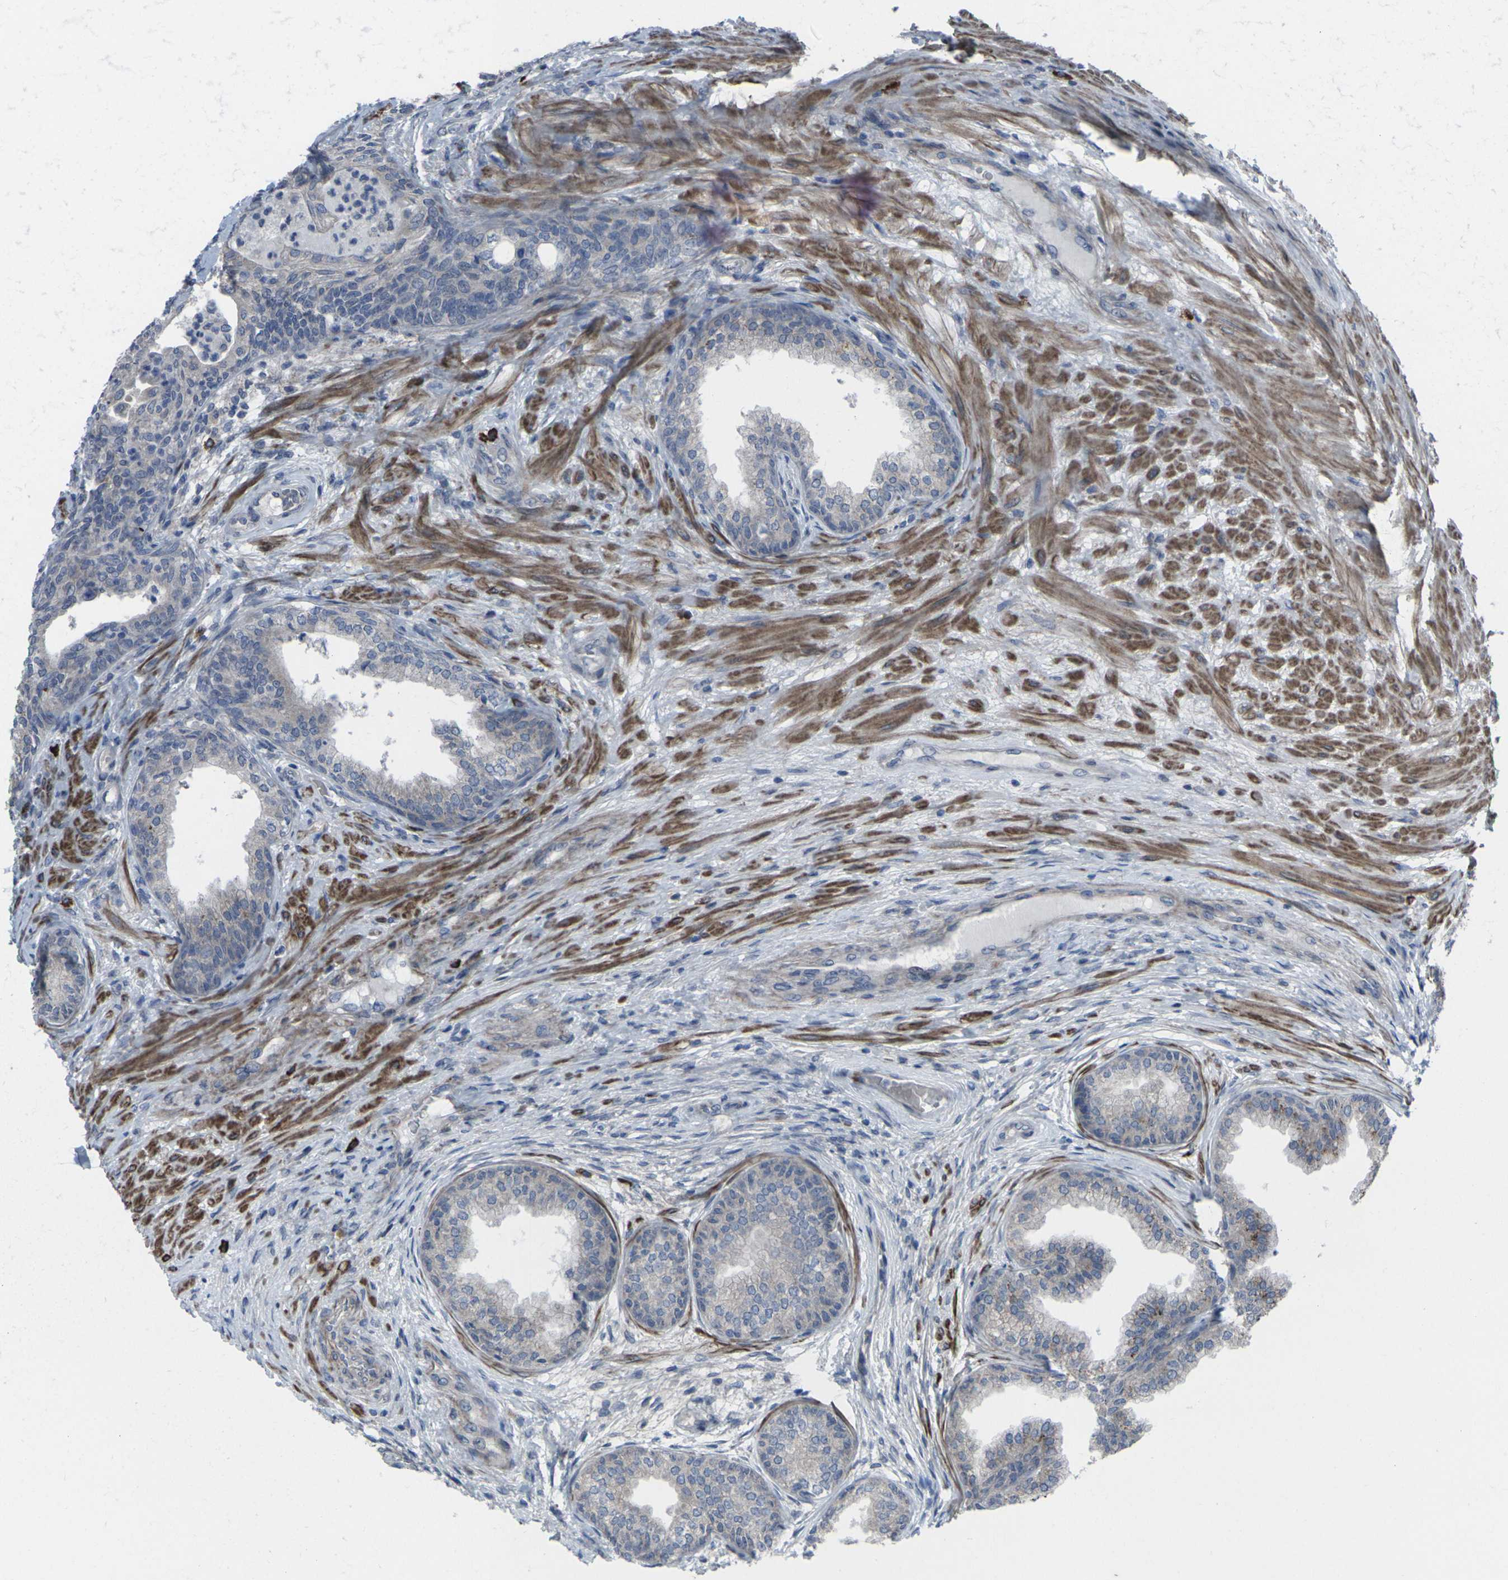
{"staining": {"intensity": "weak", "quantity": ">75%", "location": "cytoplasmic/membranous"}, "tissue": "prostate", "cell_type": "Glandular cells", "image_type": "normal", "snomed": [{"axis": "morphology", "description": "Normal tissue, NOS"}, {"axis": "topography", "description": "Prostate"}], "caption": "Brown immunohistochemical staining in normal human prostate exhibits weak cytoplasmic/membranous positivity in approximately >75% of glandular cells. The staining was performed using DAB to visualize the protein expression in brown, while the nuclei were stained in blue with hematoxylin (Magnification: 20x).", "gene": "CCR10", "patient": {"sex": "male", "age": 76}}